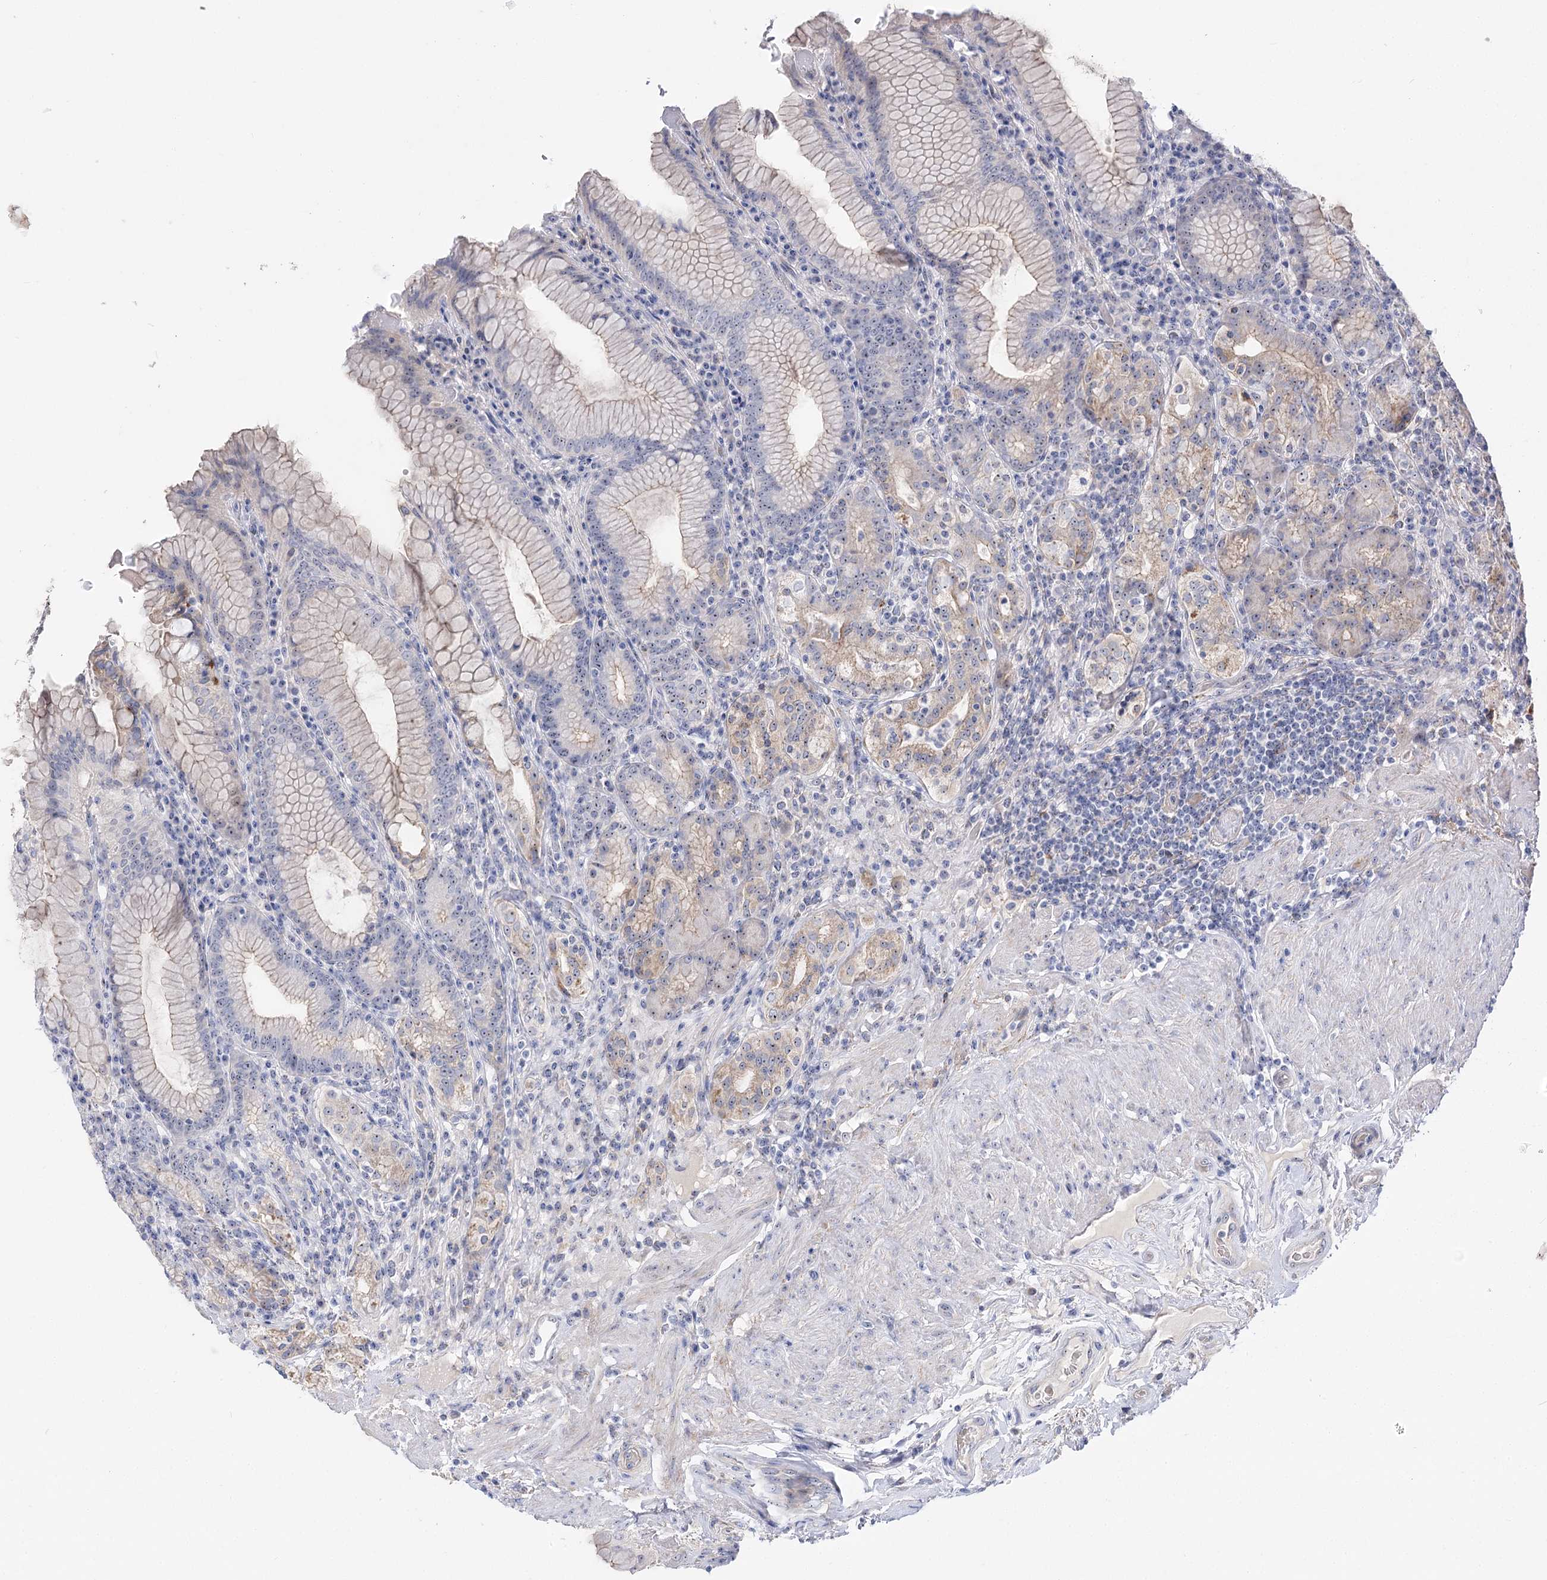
{"staining": {"intensity": "weak", "quantity": "25%-75%", "location": "cytoplasmic/membranous,nuclear"}, "tissue": "stomach", "cell_type": "Glandular cells", "image_type": "normal", "snomed": [{"axis": "morphology", "description": "Normal tissue, NOS"}, {"axis": "topography", "description": "Stomach, upper"}, {"axis": "topography", "description": "Stomach, lower"}], "caption": "Immunohistochemistry of normal human stomach reveals low levels of weak cytoplasmic/membranous,nuclear staining in about 25%-75% of glandular cells.", "gene": "SUOX", "patient": {"sex": "female", "age": 76}}